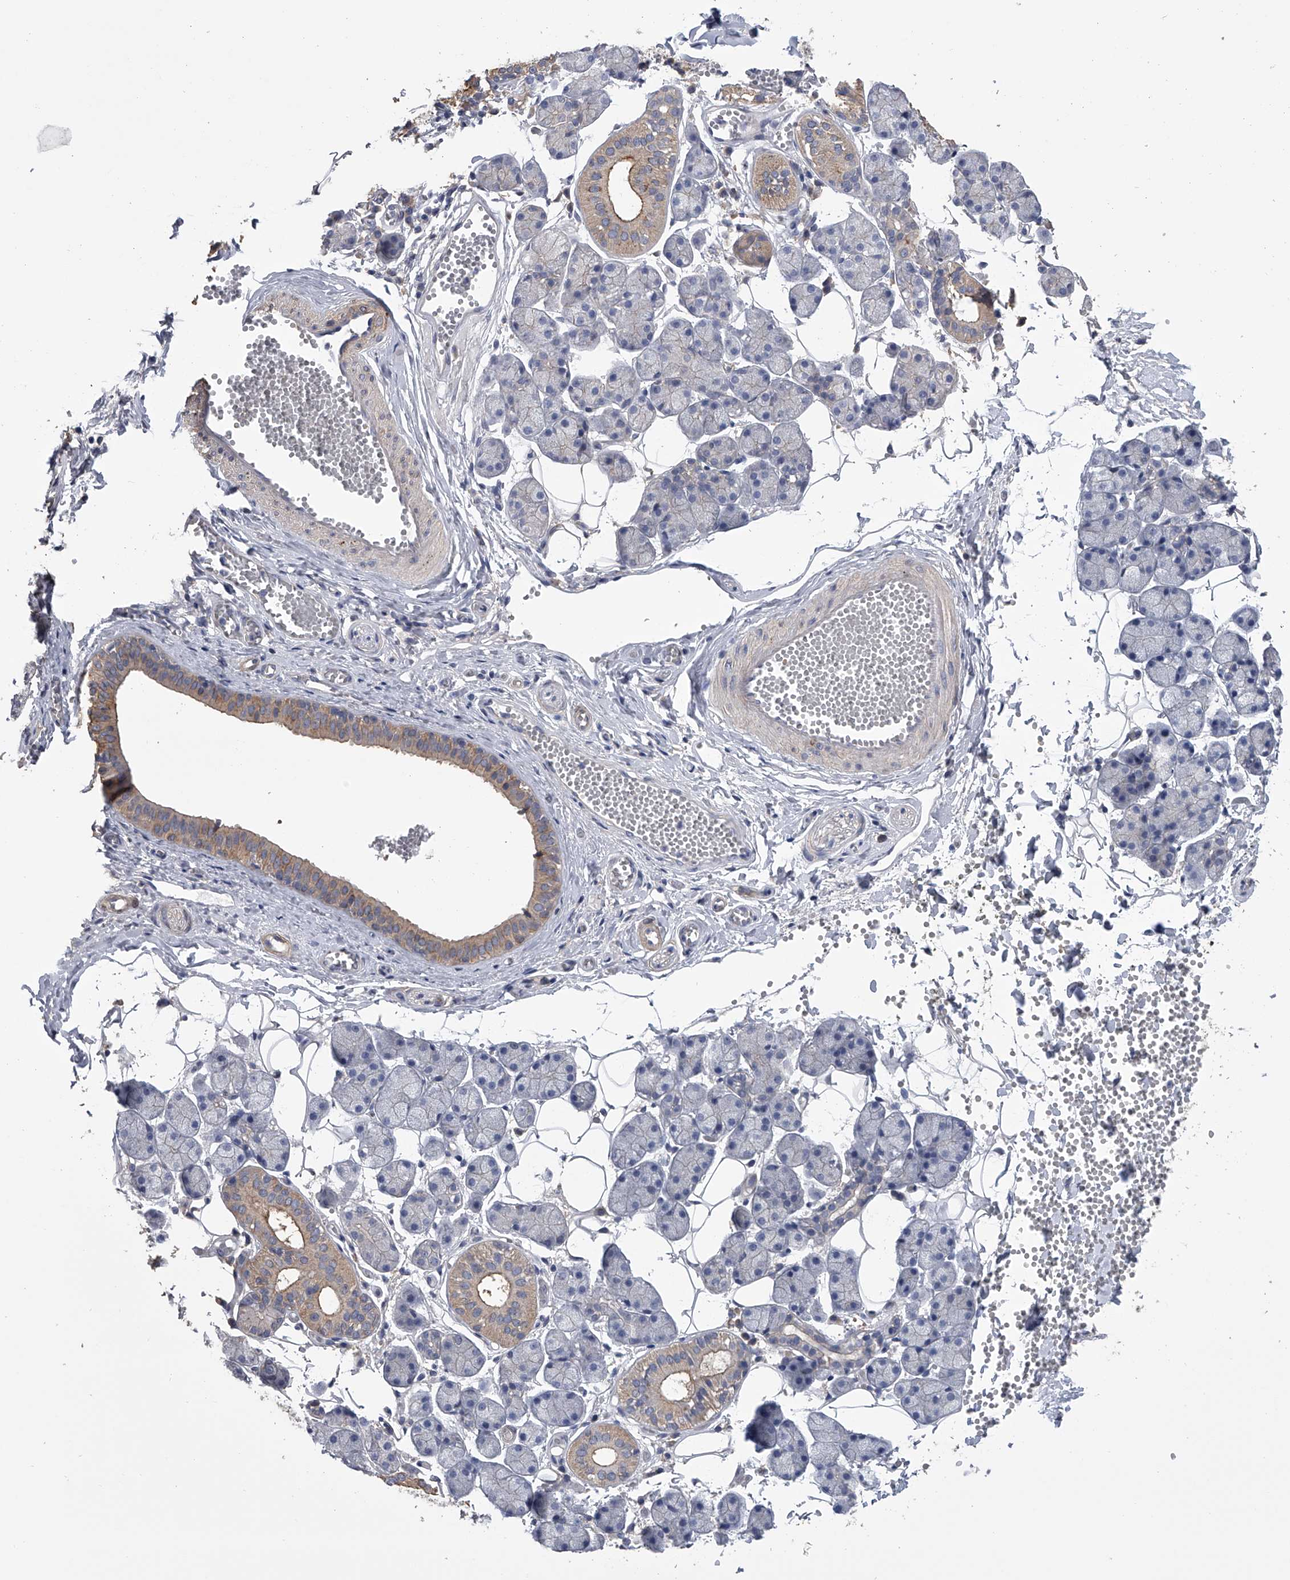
{"staining": {"intensity": "weak", "quantity": "<25%", "location": "cytoplasmic/membranous"}, "tissue": "salivary gland", "cell_type": "Glandular cells", "image_type": "normal", "snomed": [{"axis": "morphology", "description": "Normal tissue, NOS"}, {"axis": "topography", "description": "Salivary gland"}], "caption": "DAB (3,3'-diaminobenzidine) immunohistochemical staining of benign human salivary gland reveals no significant staining in glandular cells.", "gene": "ZNF343", "patient": {"sex": "female", "age": 33}}